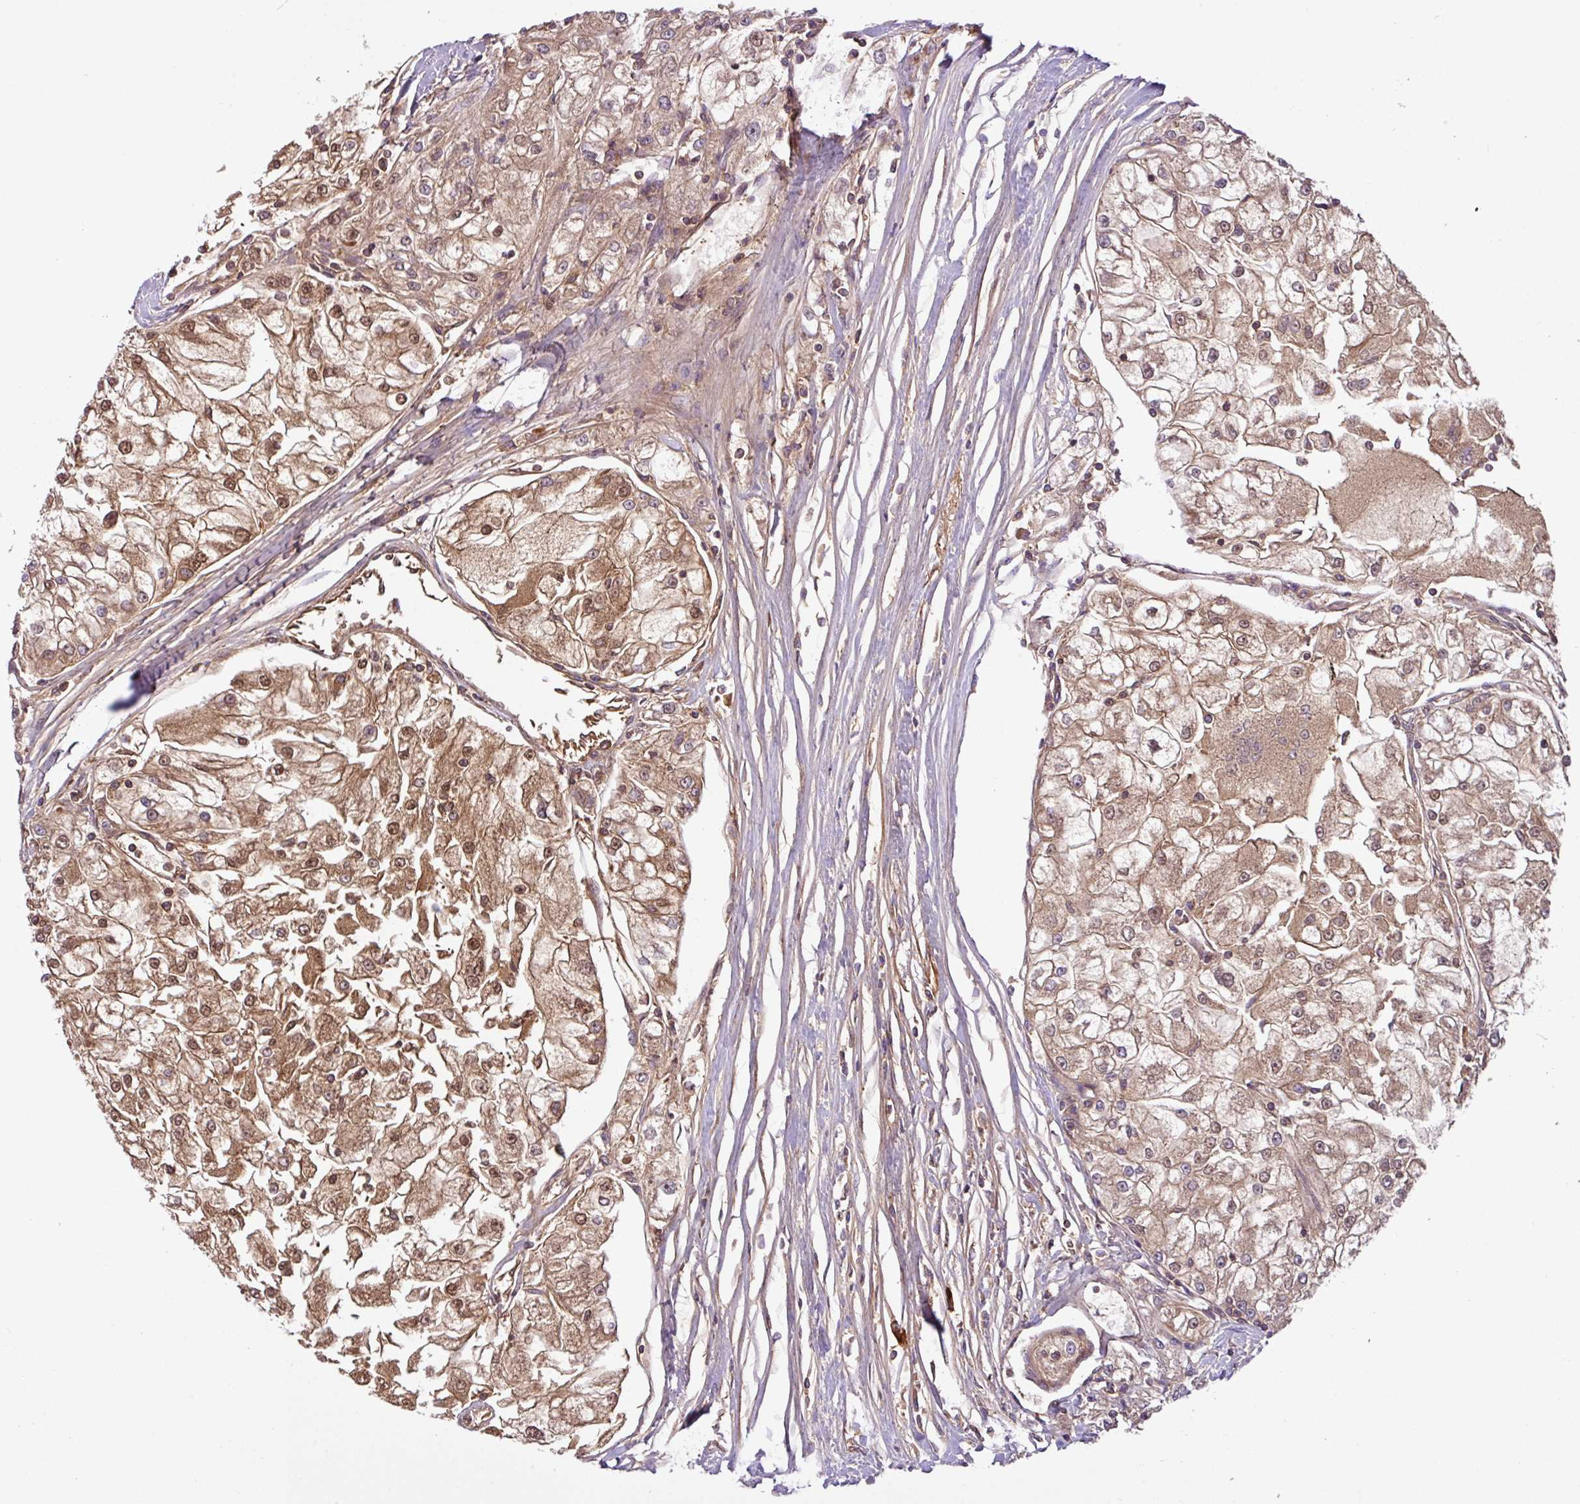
{"staining": {"intensity": "moderate", "quantity": ">75%", "location": "cytoplasmic/membranous,nuclear"}, "tissue": "renal cancer", "cell_type": "Tumor cells", "image_type": "cancer", "snomed": [{"axis": "morphology", "description": "Adenocarcinoma, NOS"}, {"axis": "topography", "description": "Kidney"}], "caption": "Protein analysis of renal cancer tissue shows moderate cytoplasmic/membranous and nuclear expression in about >75% of tumor cells.", "gene": "ZNF266", "patient": {"sex": "female", "age": 72}}